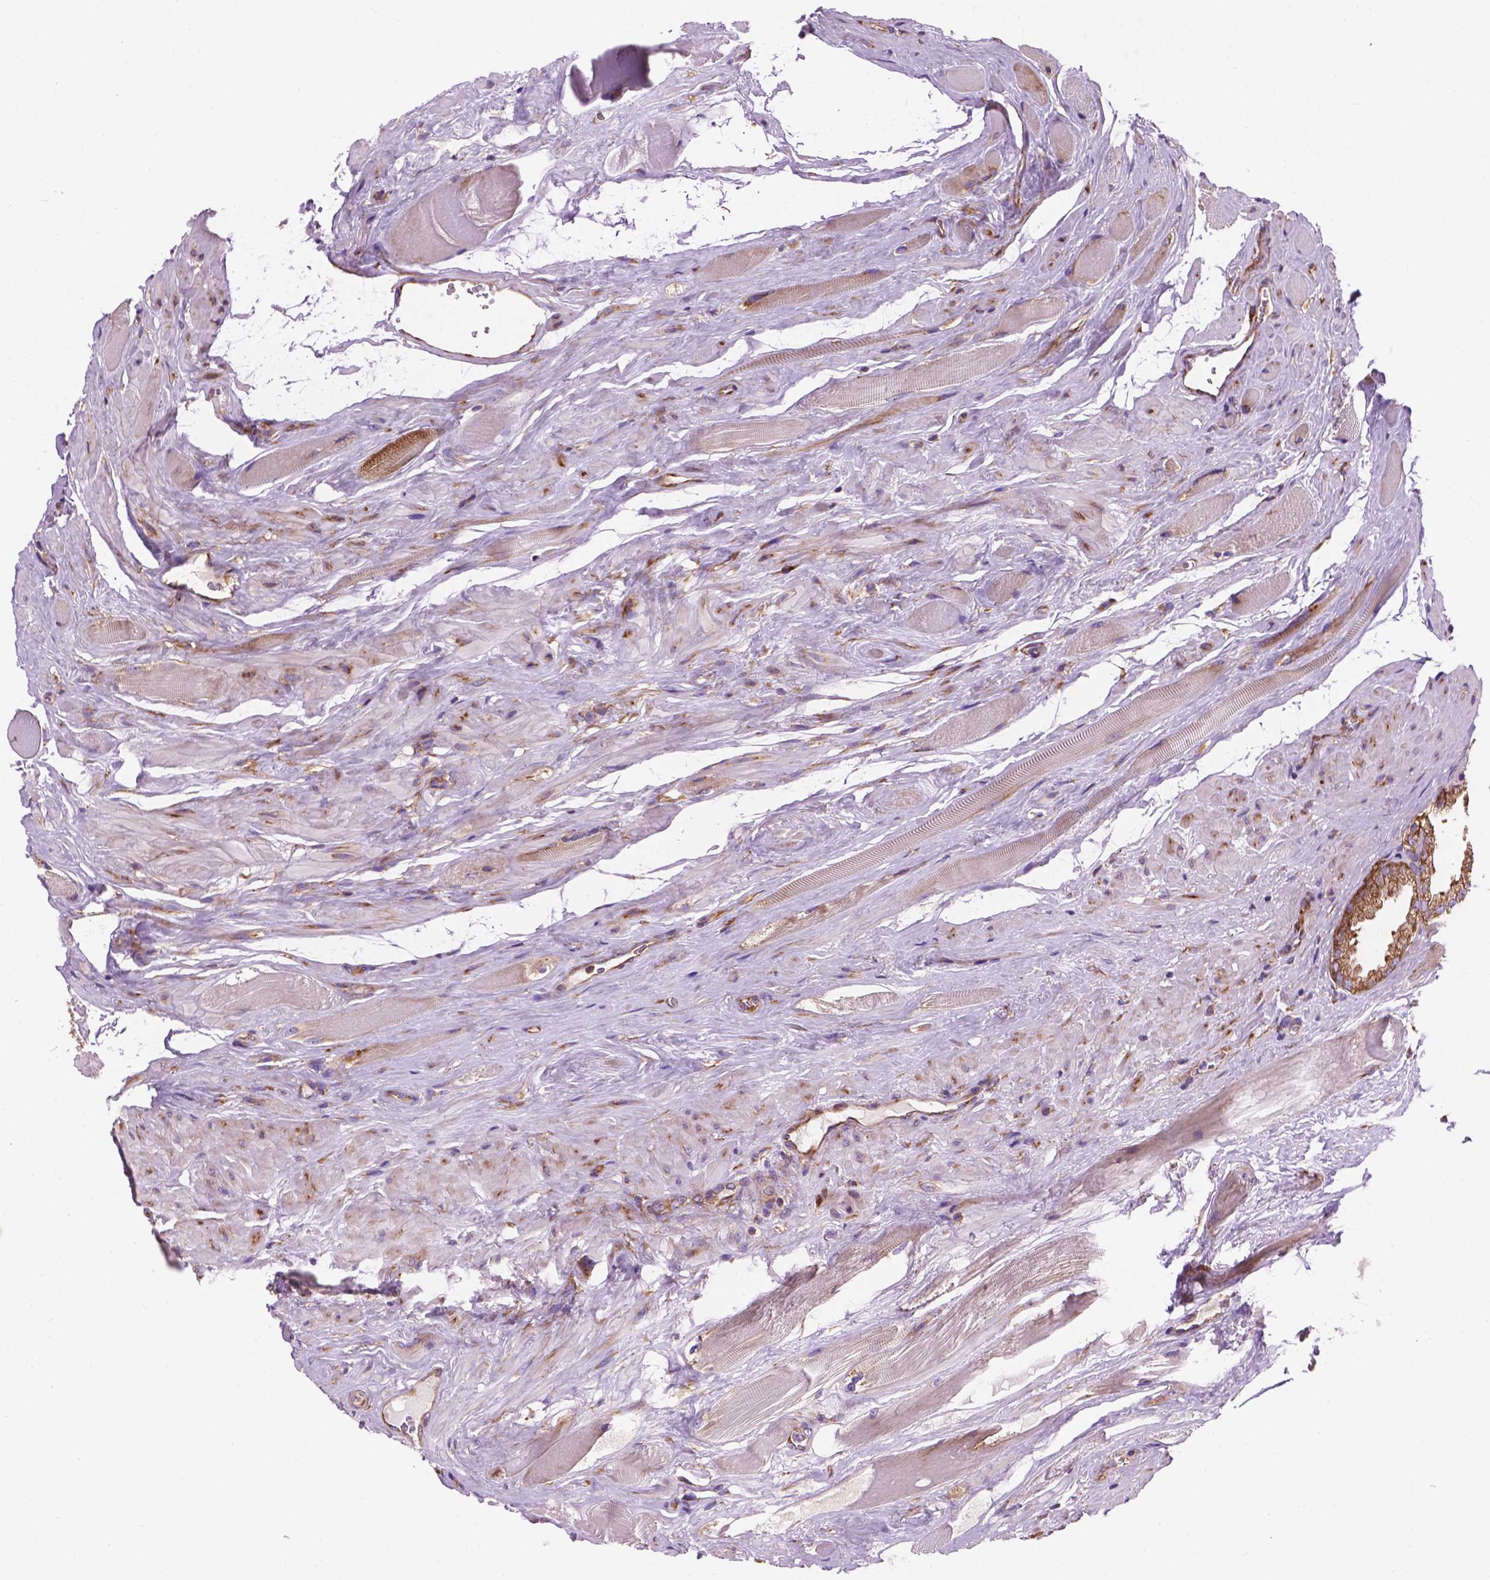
{"staining": {"intensity": "moderate", "quantity": ">75%", "location": "cytoplasmic/membranous"}, "tissue": "prostate cancer", "cell_type": "Tumor cells", "image_type": "cancer", "snomed": [{"axis": "morphology", "description": "Adenocarcinoma, NOS"}, {"axis": "topography", "description": "Prostate"}], "caption": "Moderate cytoplasmic/membranous positivity for a protein is appreciated in about >75% of tumor cells of adenocarcinoma (prostate) using IHC.", "gene": "RPL37A", "patient": {"sex": "male", "age": 63}}